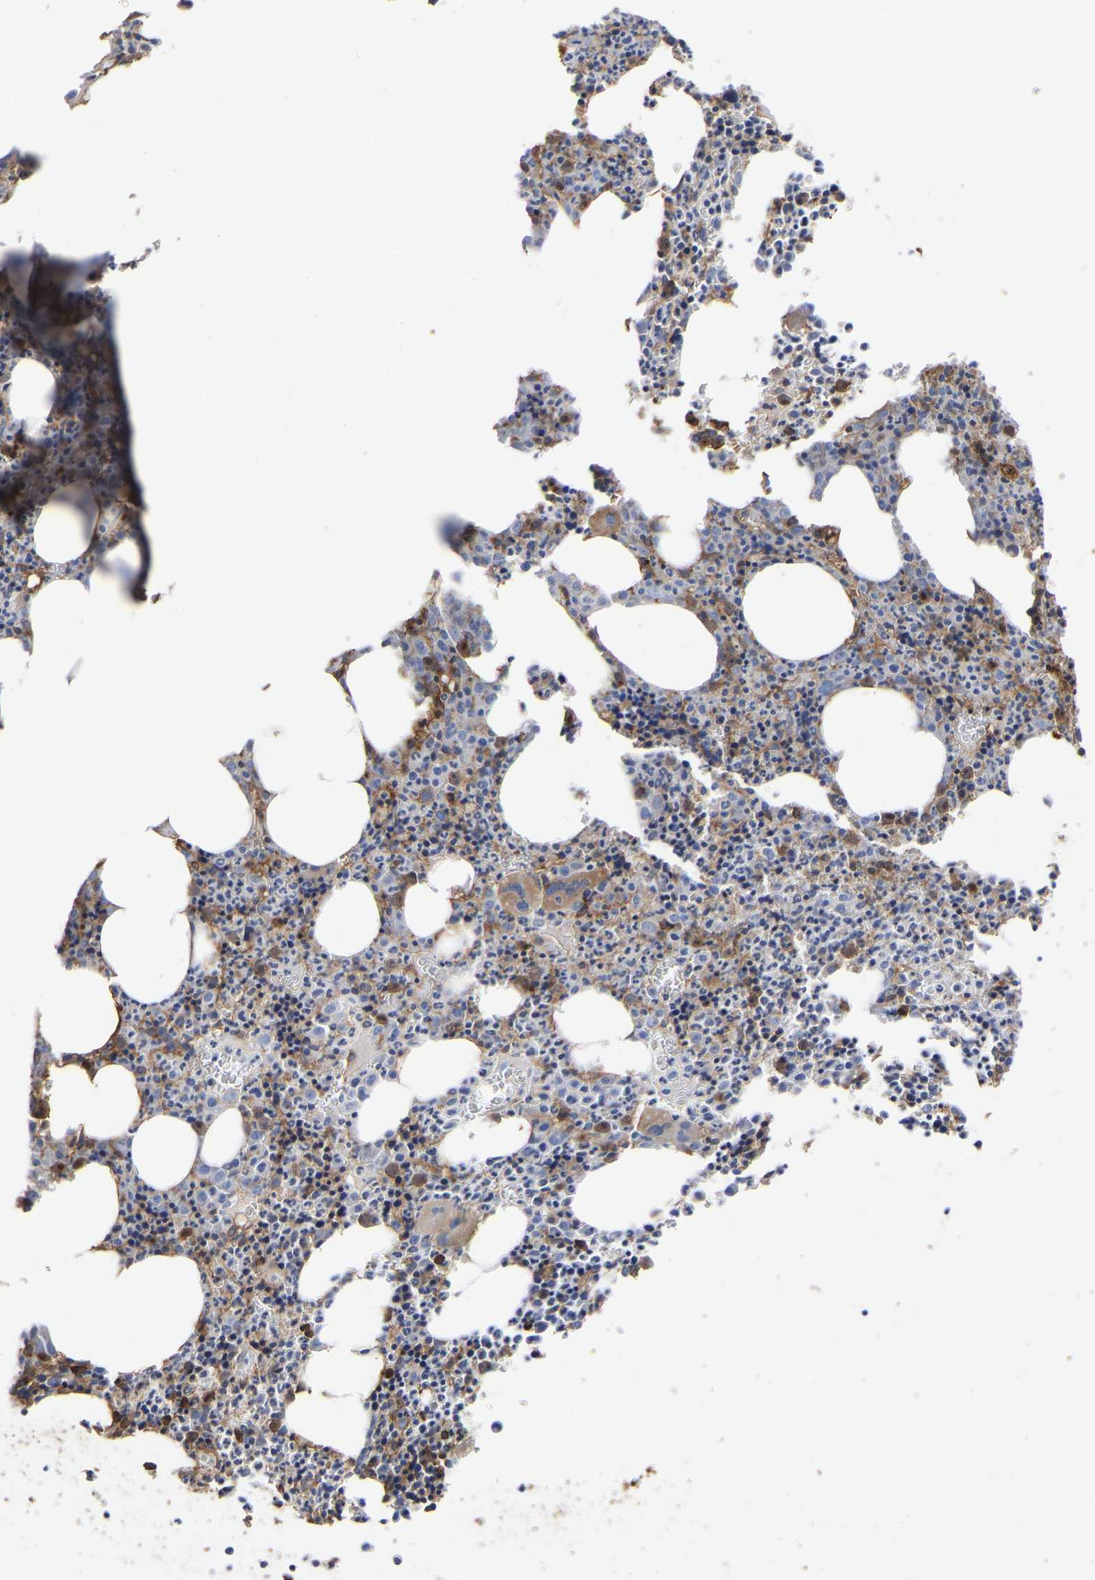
{"staining": {"intensity": "moderate", "quantity": ">75%", "location": "cytoplasmic/membranous"}, "tissue": "bone marrow", "cell_type": "Hematopoietic cells", "image_type": "normal", "snomed": [{"axis": "morphology", "description": "Normal tissue, NOS"}, {"axis": "morphology", "description": "Inflammation, NOS"}, {"axis": "topography", "description": "Bone marrow"}], "caption": "Immunohistochemical staining of unremarkable human bone marrow demonstrates moderate cytoplasmic/membranous protein expression in approximately >75% of hematopoietic cells. Using DAB (3,3'-diaminobenzidine) (brown) and hematoxylin (blue) stains, captured at high magnification using brightfield microscopy.", "gene": "LIF", "patient": {"sex": "male", "age": 31}}